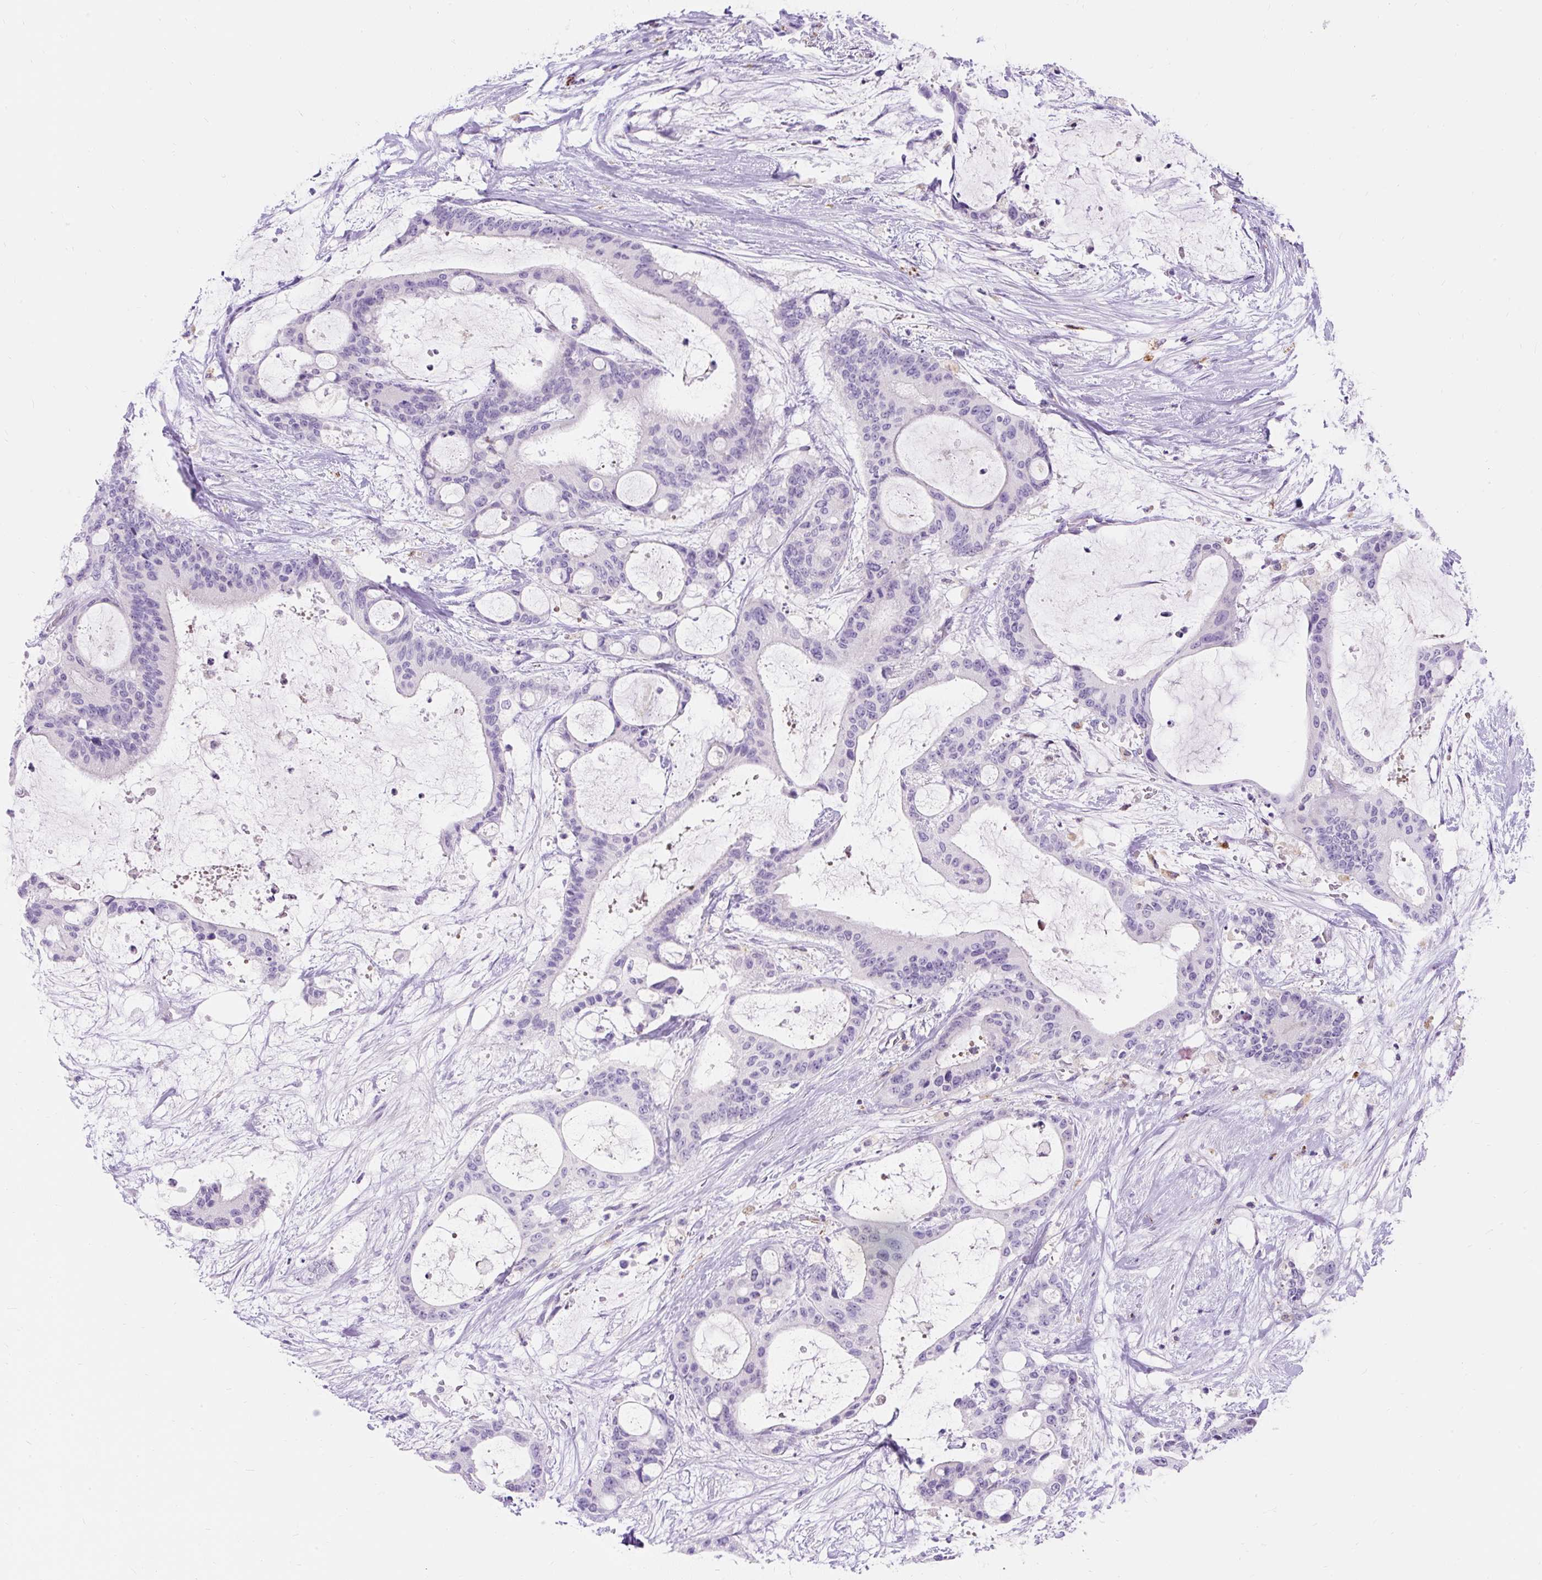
{"staining": {"intensity": "negative", "quantity": "none", "location": "none"}, "tissue": "liver cancer", "cell_type": "Tumor cells", "image_type": "cancer", "snomed": [{"axis": "morphology", "description": "Normal tissue, NOS"}, {"axis": "morphology", "description": "Cholangiocarcinoma"}, {"axis": "topography", "description": "Liver"}, {"axis": "topography", "description": "Peripheral nerve tissue"}], "caption": "Liver cholangiocarcinoma stained for a protein using immunohistochemistry (IHC) shows no expression tumor cells.", "gene": "TMEM150C", "patient": {"sex": "female", "age": 73}}